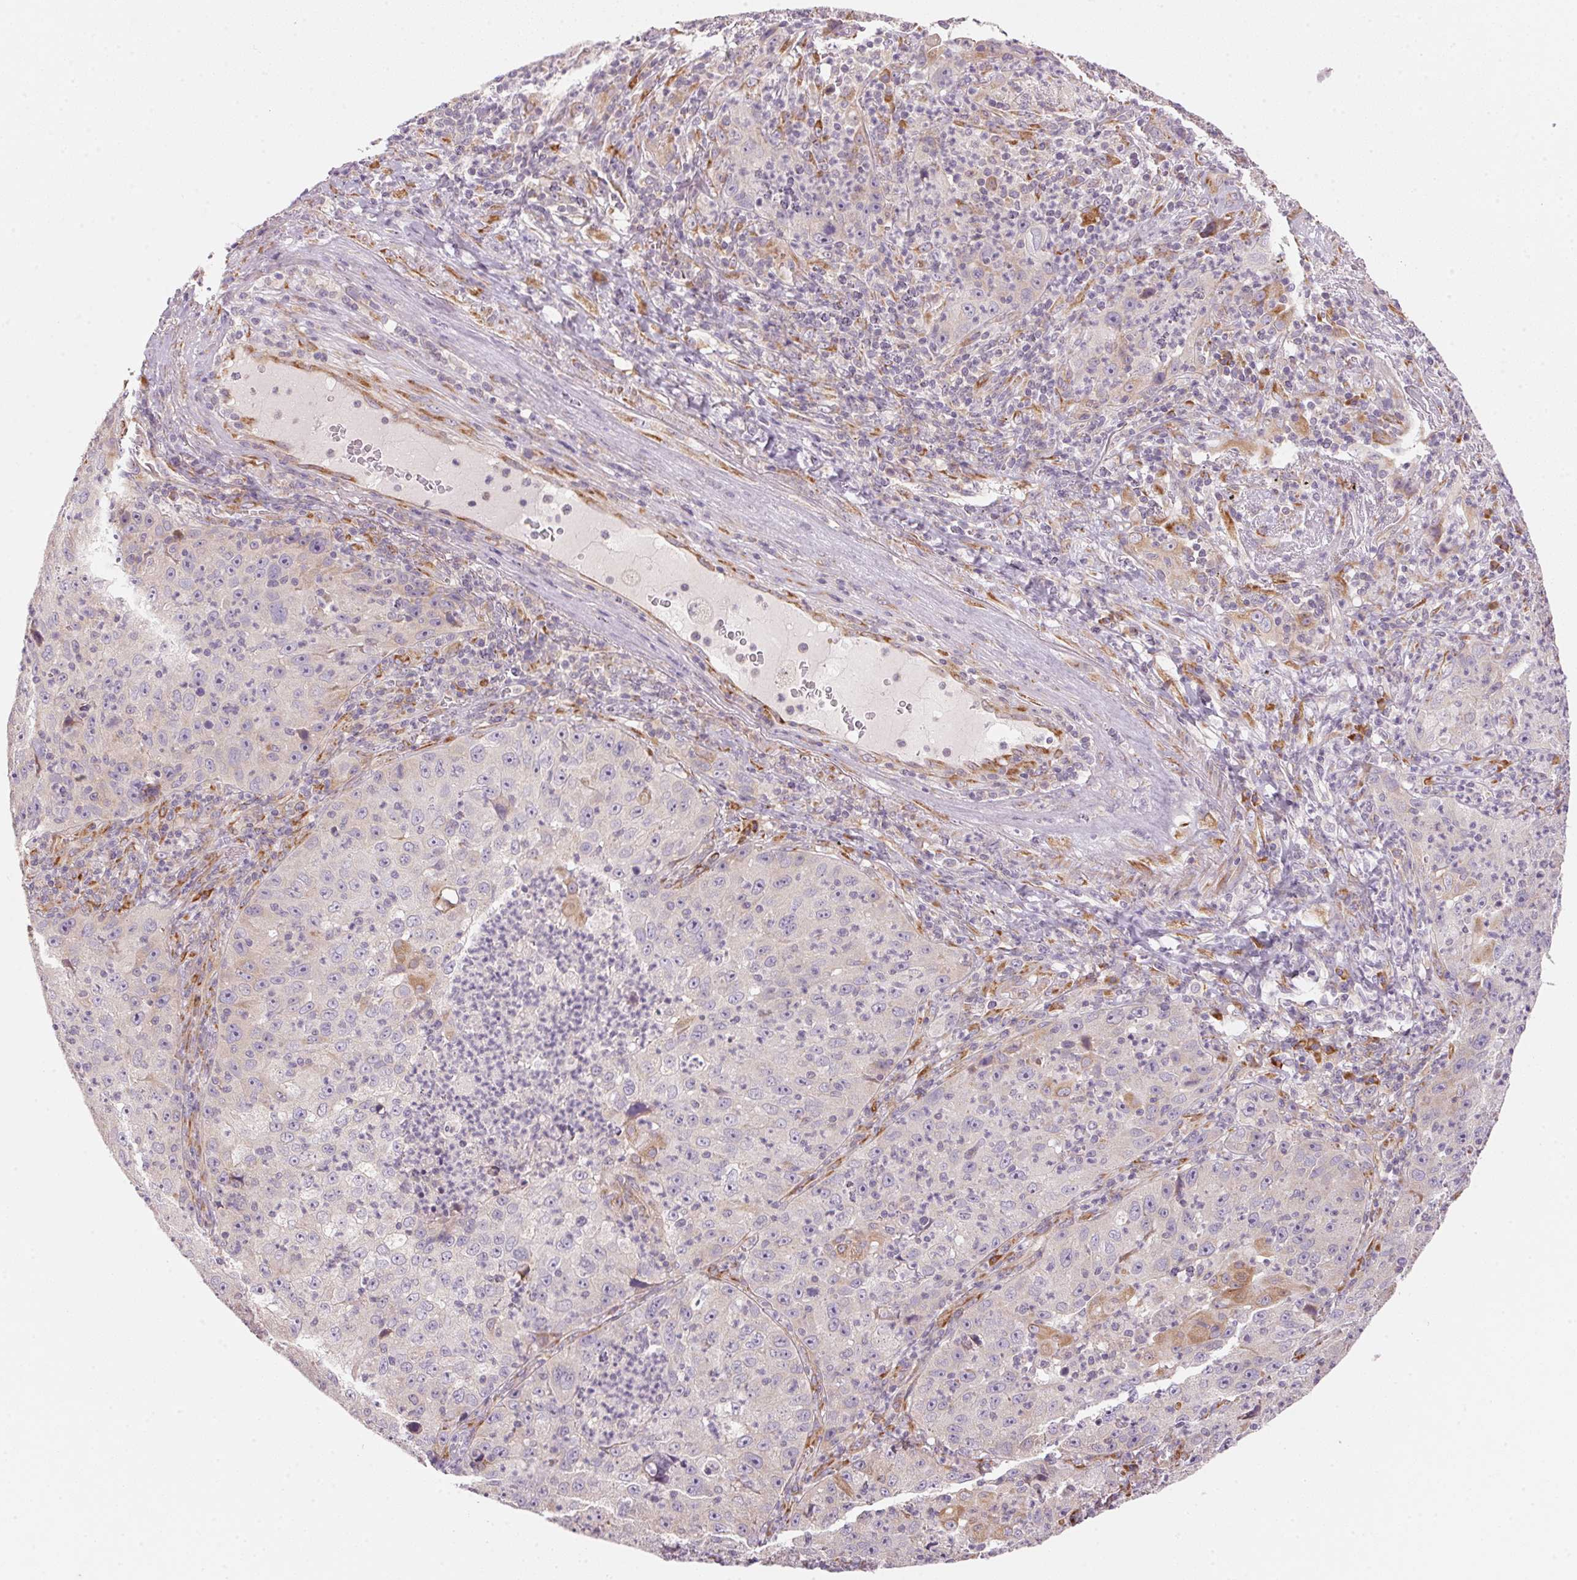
{"staining": {"intensity": "negative", "quantity": "none", "location": "none"}, "tissue": "lung cancer", "cell_type": "Tumor cells", "image_type": "cancer", "snomed": [{"axis": "morphology", "description": "Squamous cell carcinoma, NOS"}, {"axis": "topography", "description": "Lung"}], "caption": "A high-resolution image shows IHC staining of lung squamous cell carcinoma, which shows no significant expression in tumor cells. (Immunohistochemistry (ihc), brightfield microscopy, high magnification).", "gene": "BLOC1S2", "patient": {"sex": "male", "age": 71}}